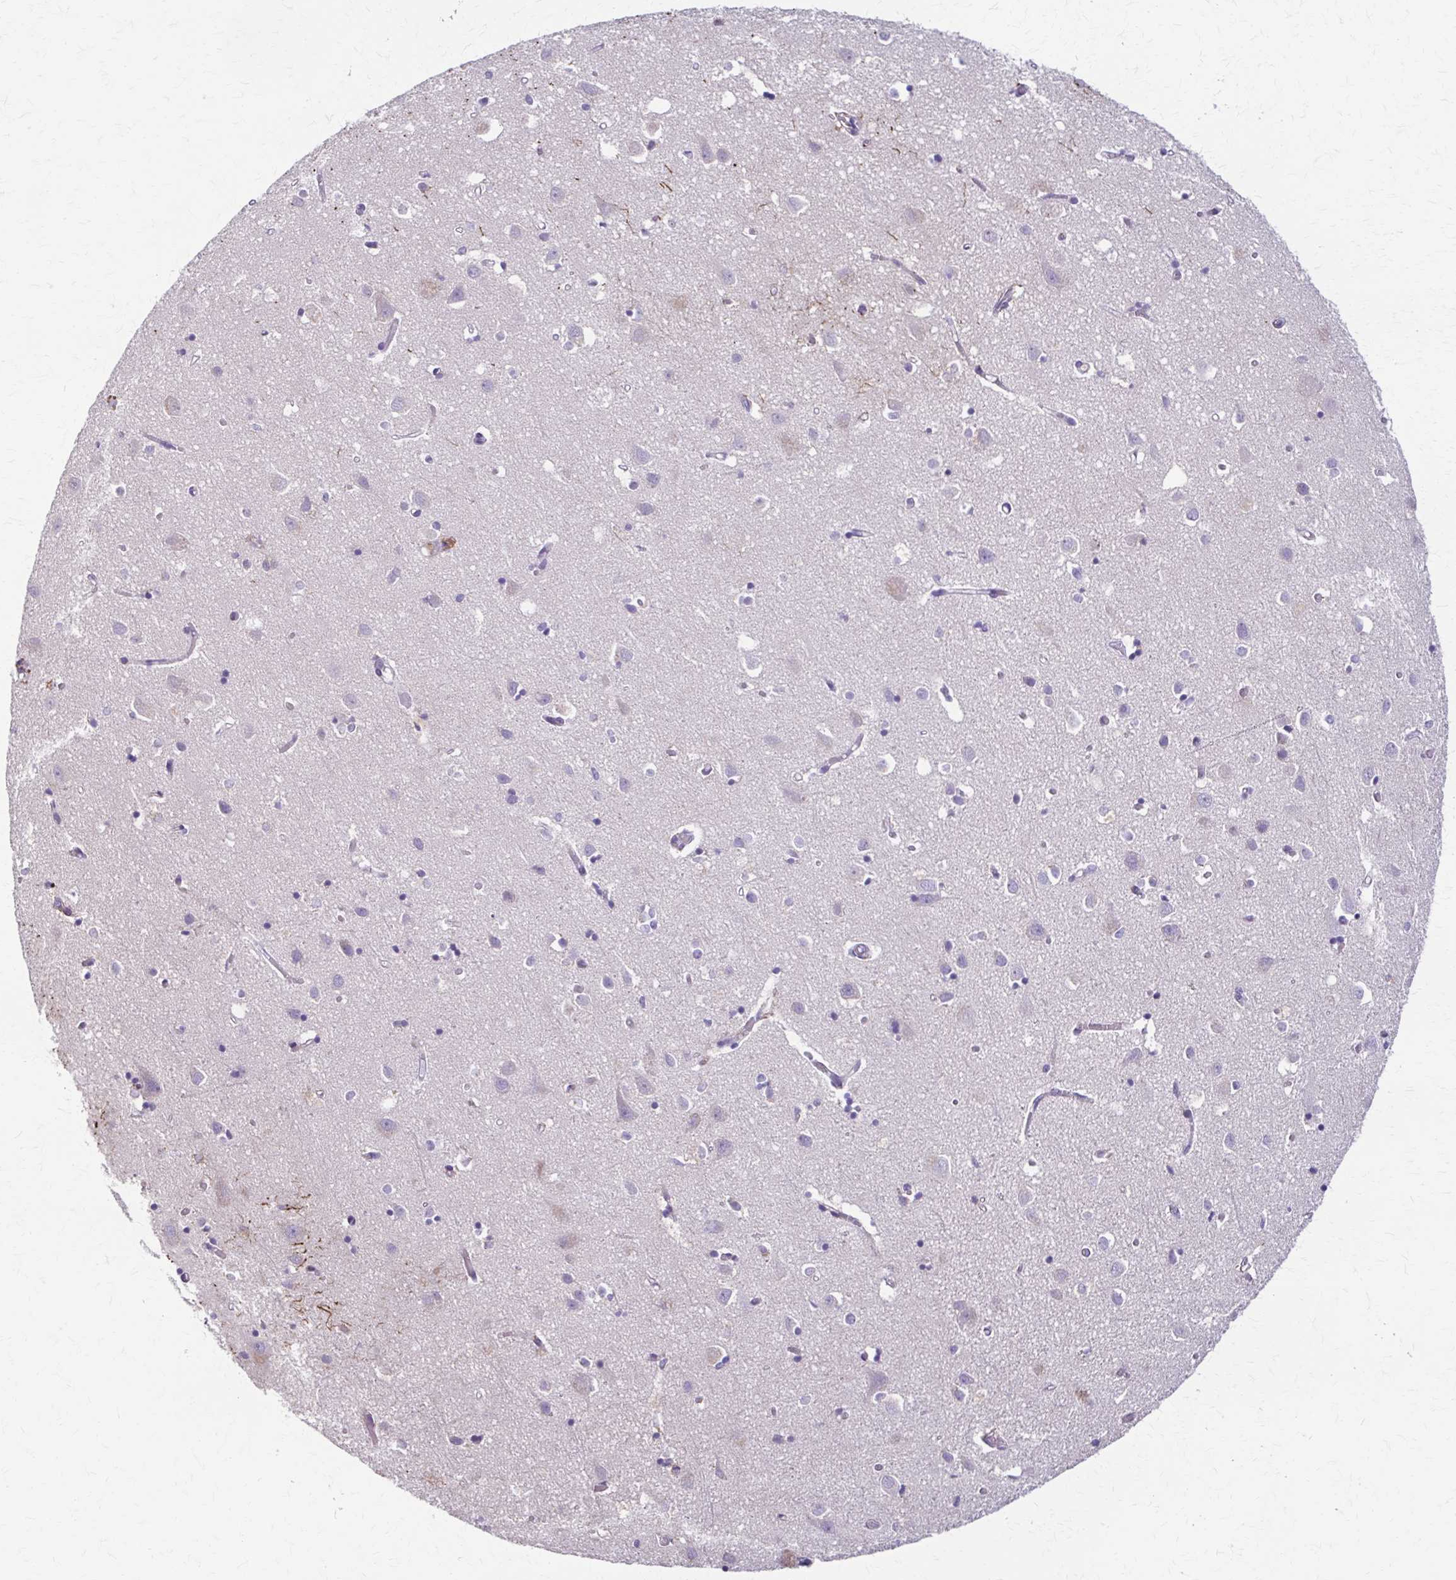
{"staining": {"intensity": "negative", "quantity": "none", "location": "none"}, "tissue": "cerebral cortex", "cell_type": "Endothelial cells", "image_type": "normal", "snomed": [{"axis": "morphology", "description": "Normal tissue, NOS"}, {"axis": "topography", "description": "Cerebral cortex"}], "caption": "Protein analysis of unremarkable cerebral cortex demonstrates no significant expression in endothelial cells.", "gene": "PIK3AP1", "patient": {"sex": "male", "age": 70}}